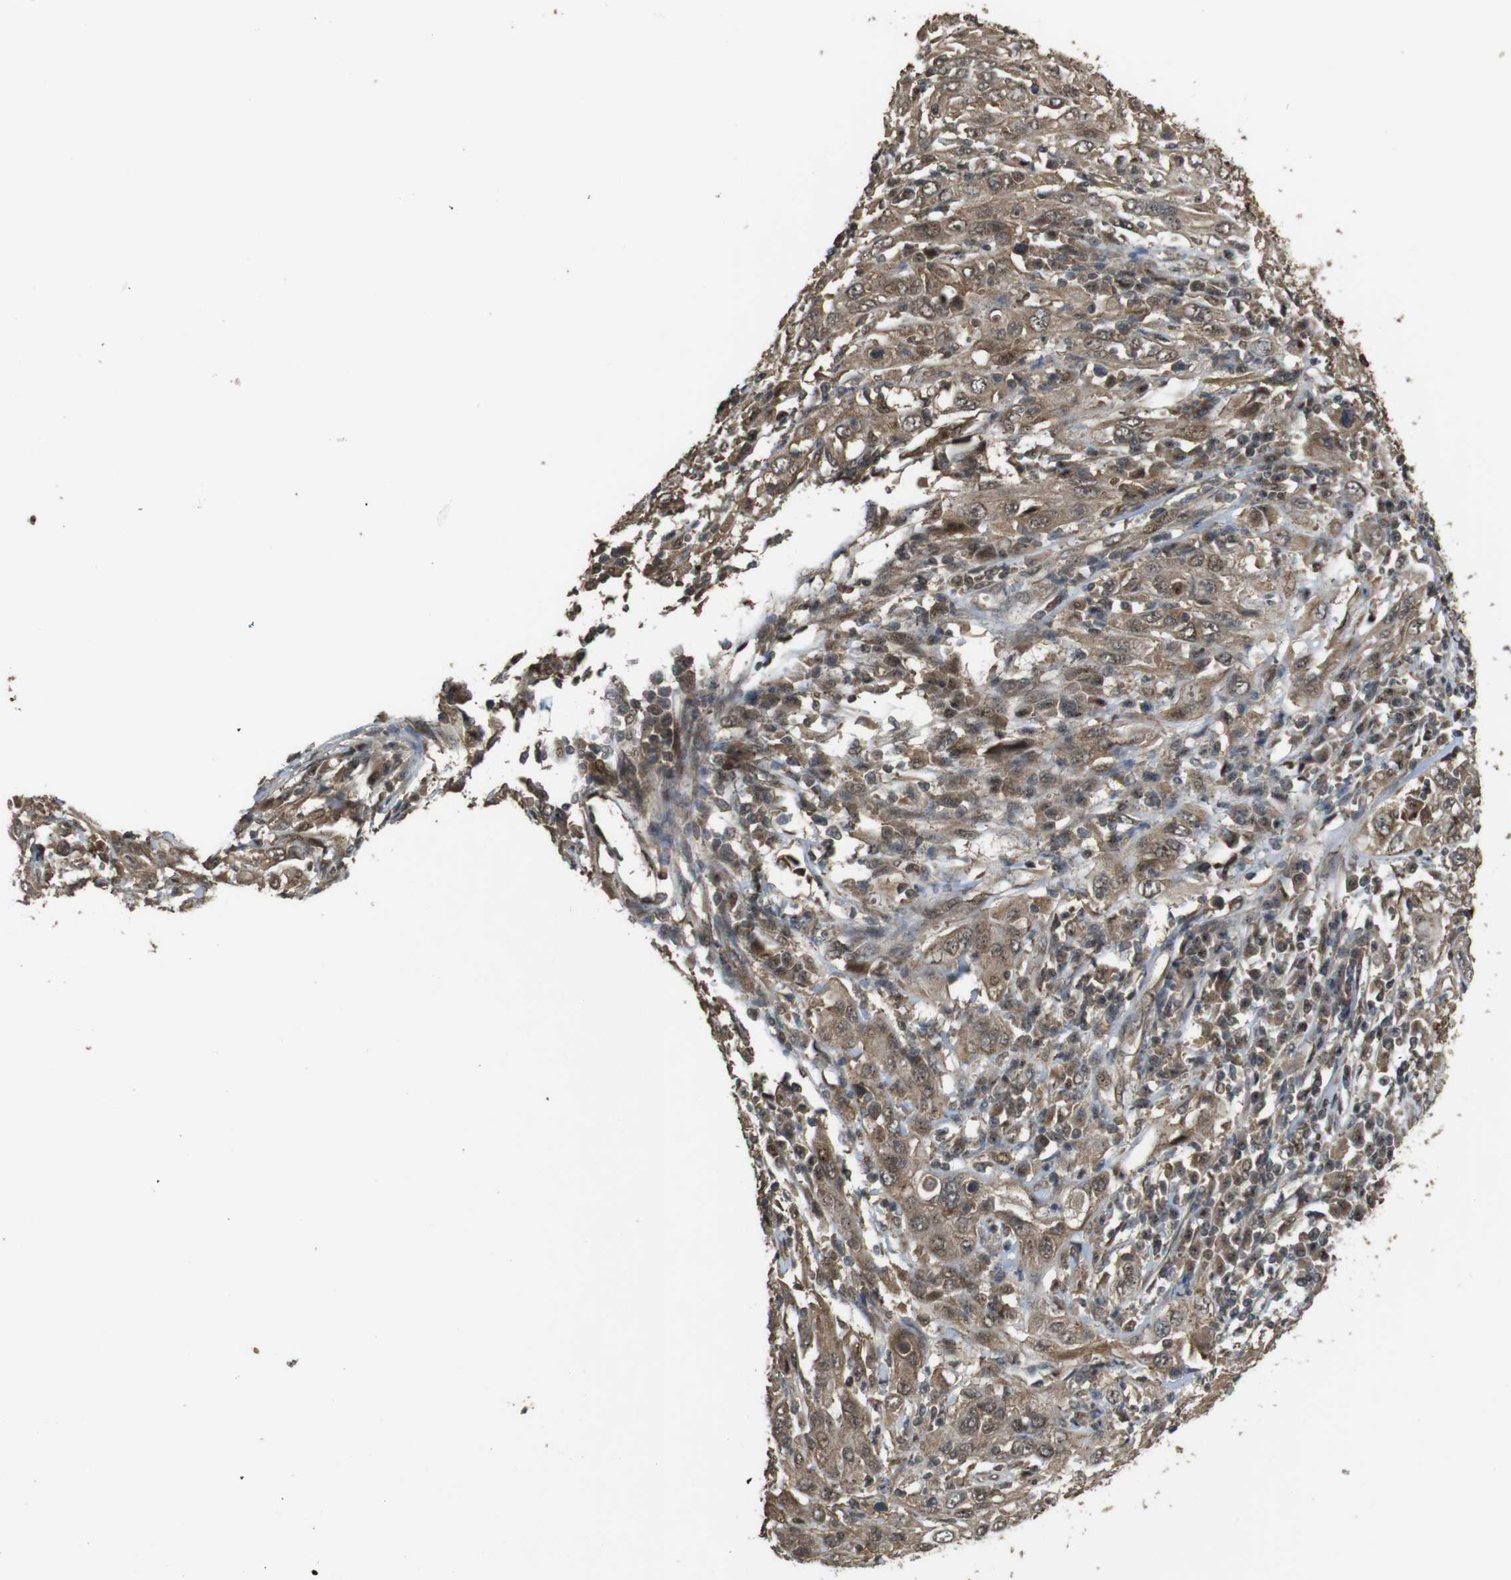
{"staining": {"intensity": "moderate", "quantity": ">75%", "location": "cytoplasmic/membranous,nuclear"}, "tissue": "cervical cancer", "cell_type": "Tumor cells", "image_type": "cancer", "snomed": [{"axis": "morphology", "description": "Squamous cell carcinoma, NOS"}, {"axis": "topography", "description": "Cervix"}], "caption": "DAB (3,3'-diaminobenzidine) immunohistochemical staining of human cervical cancer (squamous cell carcinoma) displays moderate cytoplasmic/membranous and nuclear protein expression in about >75% of tumor cells. (DAB (3,3'-diaminobenzidine) IHC with brightfield microscopy, high magnification).", "gene": "CDC34", "patient": {"sex": "female", "age": 46}}